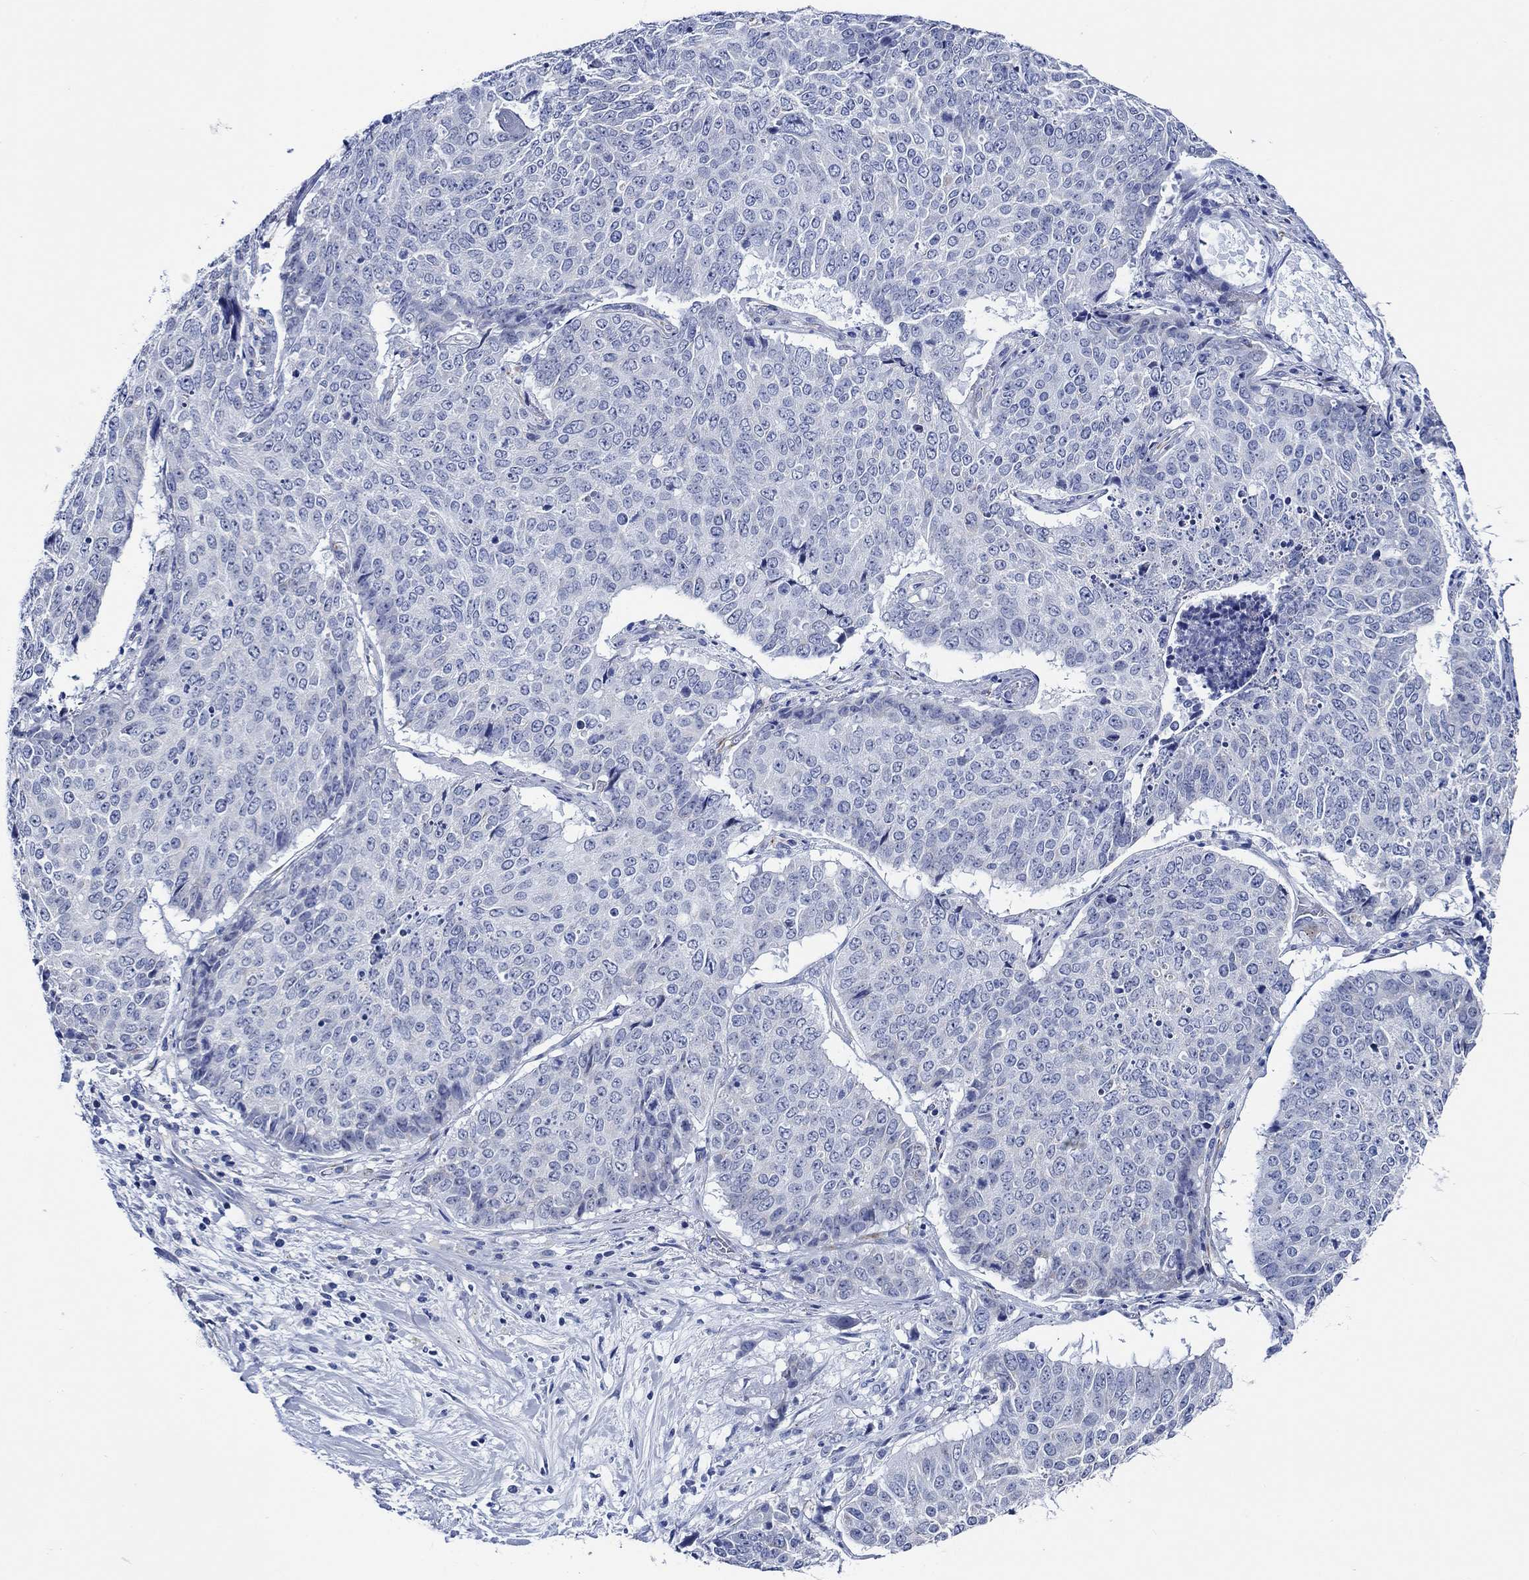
{"staining": {"intensity": "negative", "quantity": "none", "location": "none"}, "tissue": "lung cancer", "cell_type": "Tumor cells", "image_type": "cancer", "snomed": [{"axis": "morphology", "description": "Normal tissue, NOS"}, {"axis": "morphology", "description": "Squamous cell carcinoma, NOS"}, {"axis": "topography", "description": "Bronchus"}, {"axis": "topography", "description": "Lung"}], "caption": "Immunohistochemistry image of lung squamous cell carcinoma stained for a protein (brown), which shows no staining in tumor cells.", "gene": "WDR62", "patient": {"sex": "male", "age": 64}}